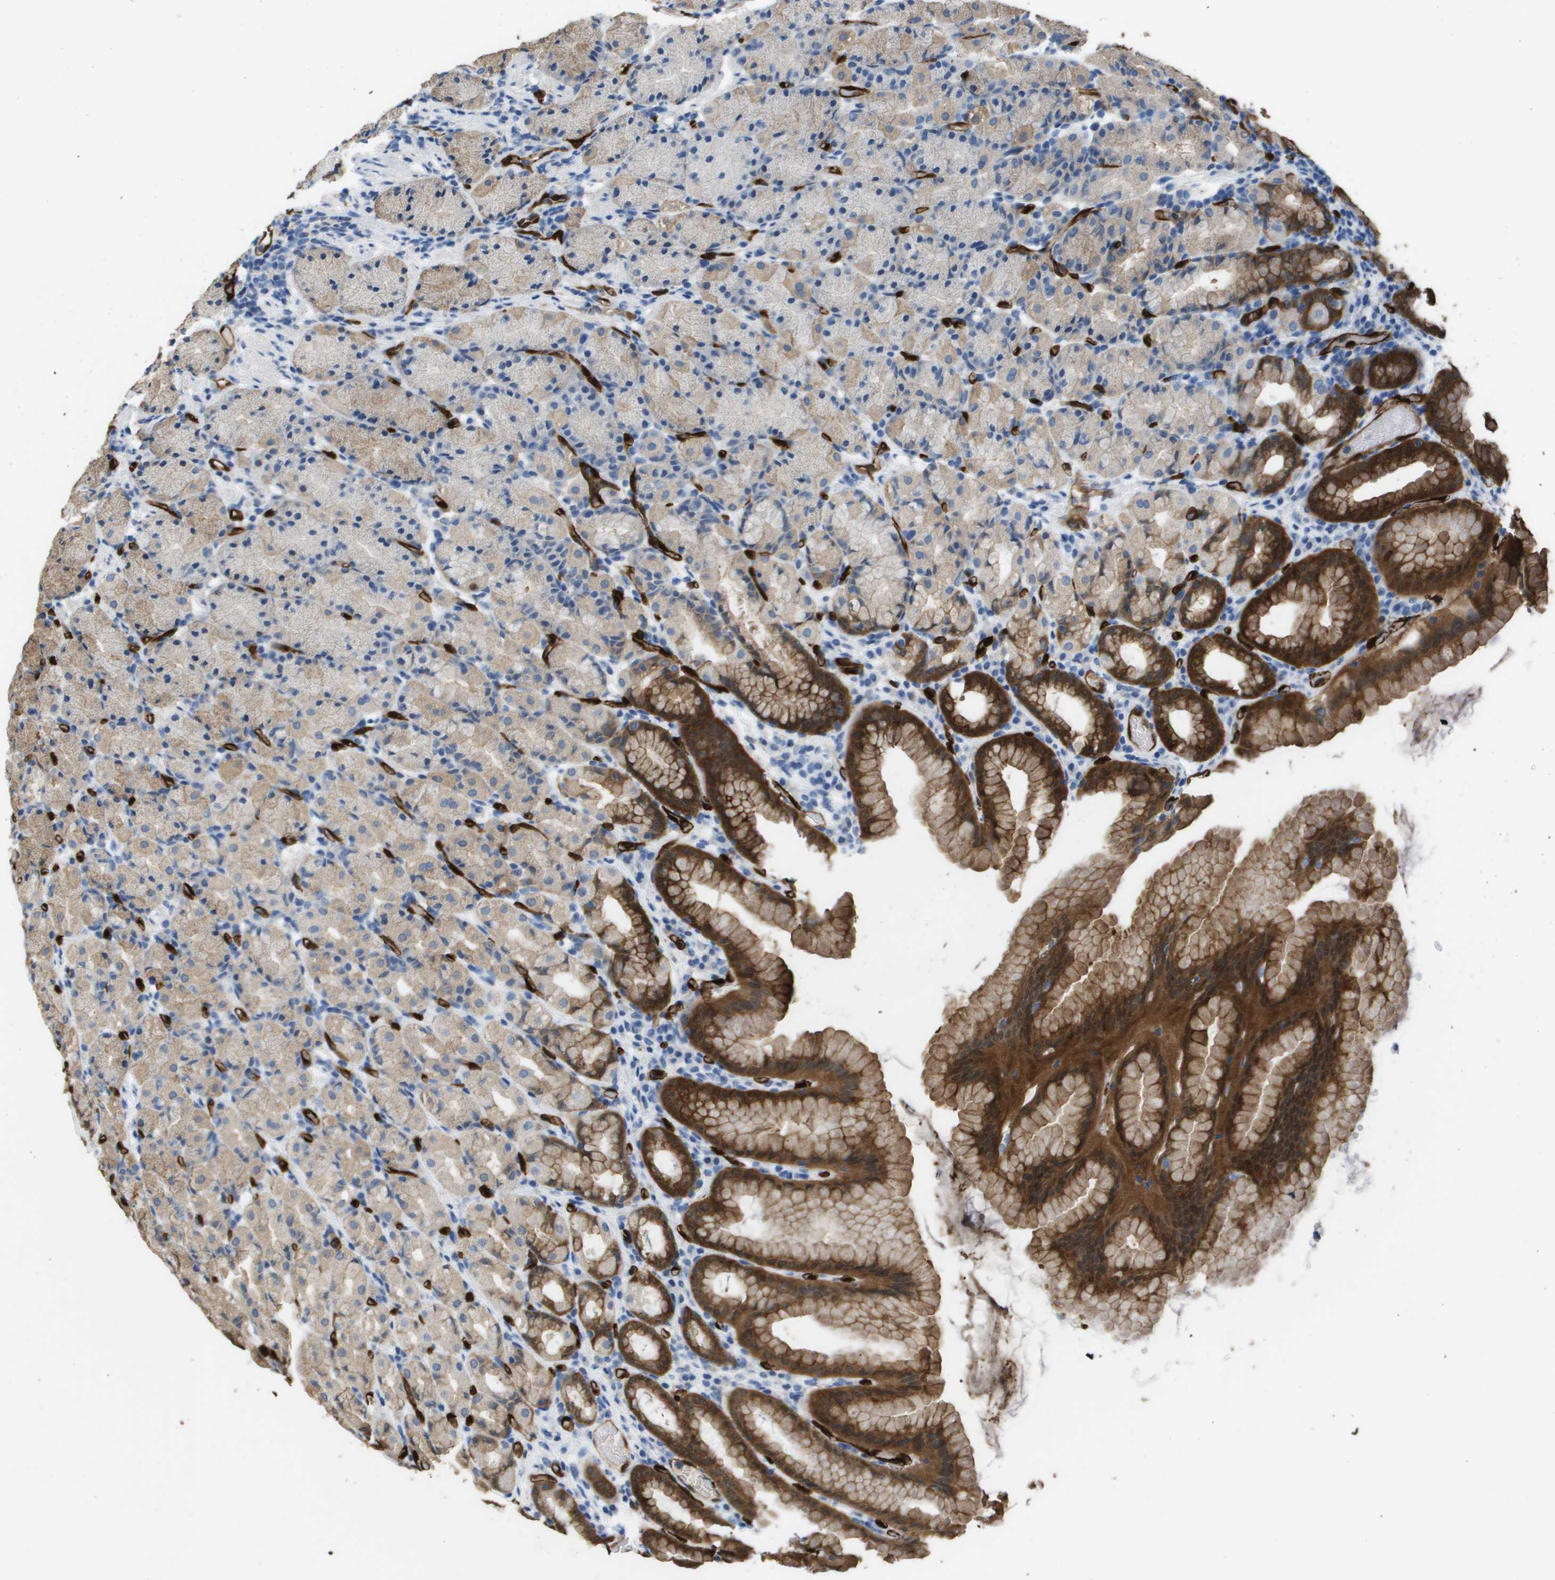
{"staining": {"intensity": "strong", "quantity": "25%-75%", "location": "cytoplasmic/membranous"}, "tissue": "stomach", "cell_type": "Glandular cells", "image_type": "normal", "snomed": [{"axis": "morphology", "description": "Normal tissue, NOS"}, {"axis": "topography", "description": "Stomach, upper"}], "caption": "An IHC image of benign tissue is shown. Protein staining in brown labels strong cytoplasmic/membranous positivity in stomach within glandular cells.", "gene": "FABP5", "patient": {"sex": "male", "age": 68}}